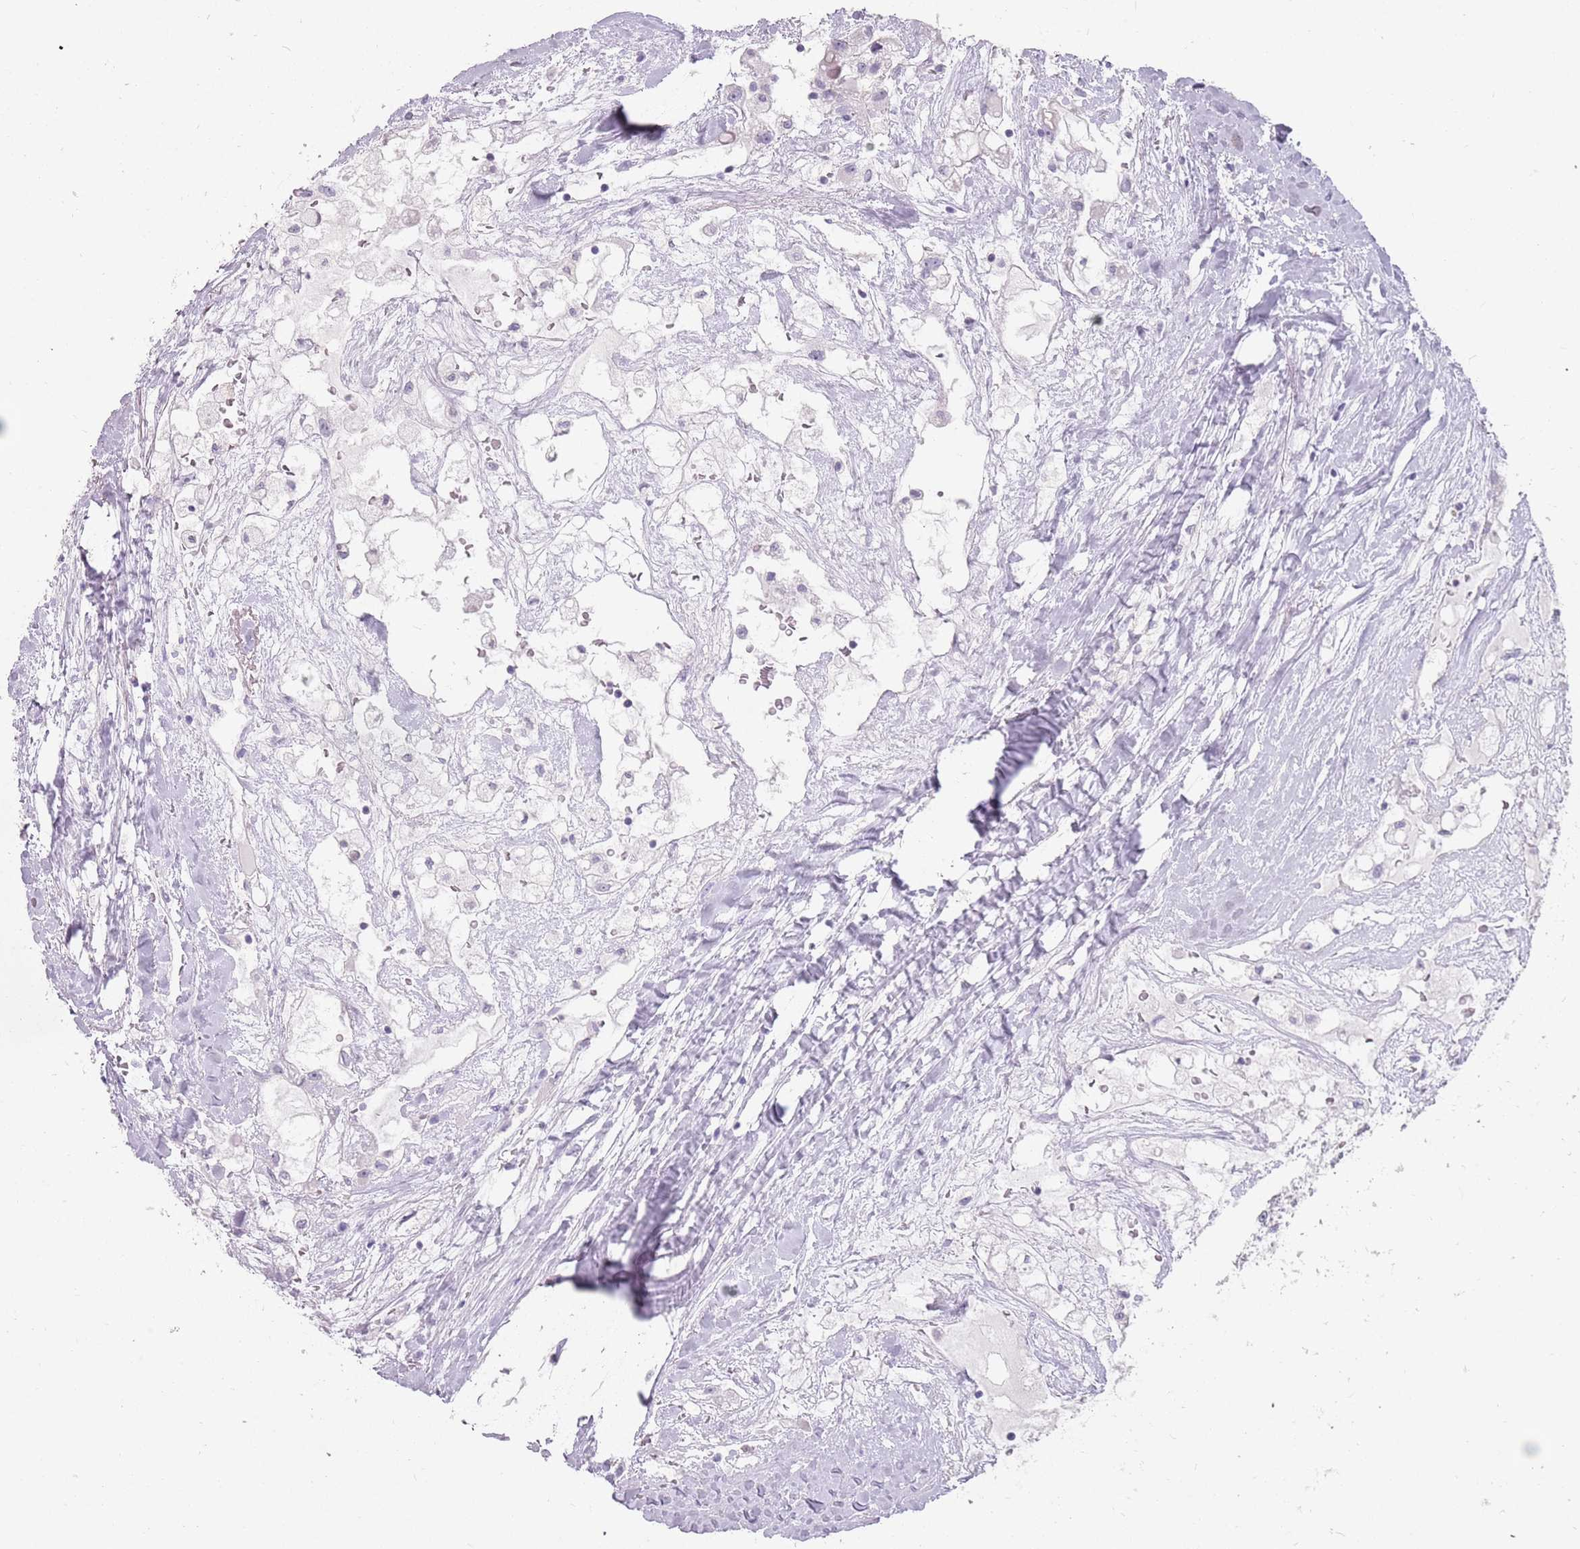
{"staining": {"intensity": "negative", "quantity": "none", "location": "none"}, "tissue": "renal cancer", "cell_type": "Tumor cells", "image_type": "cancer", "snomed": [{"axis": "morphology", "description": "Adenocarcinoma, NOS"}, {"axis": "topography", "description": "Kidney"}], "caption": "This photomicrograph is of adenocarcinoma (renal) stained with IHC to label a protein in brown with the nuclei are counter-stained blue. There is no staining in tumor cells.", "gene": "DDX4", "patient": {"sex": "male", "age": 59}}